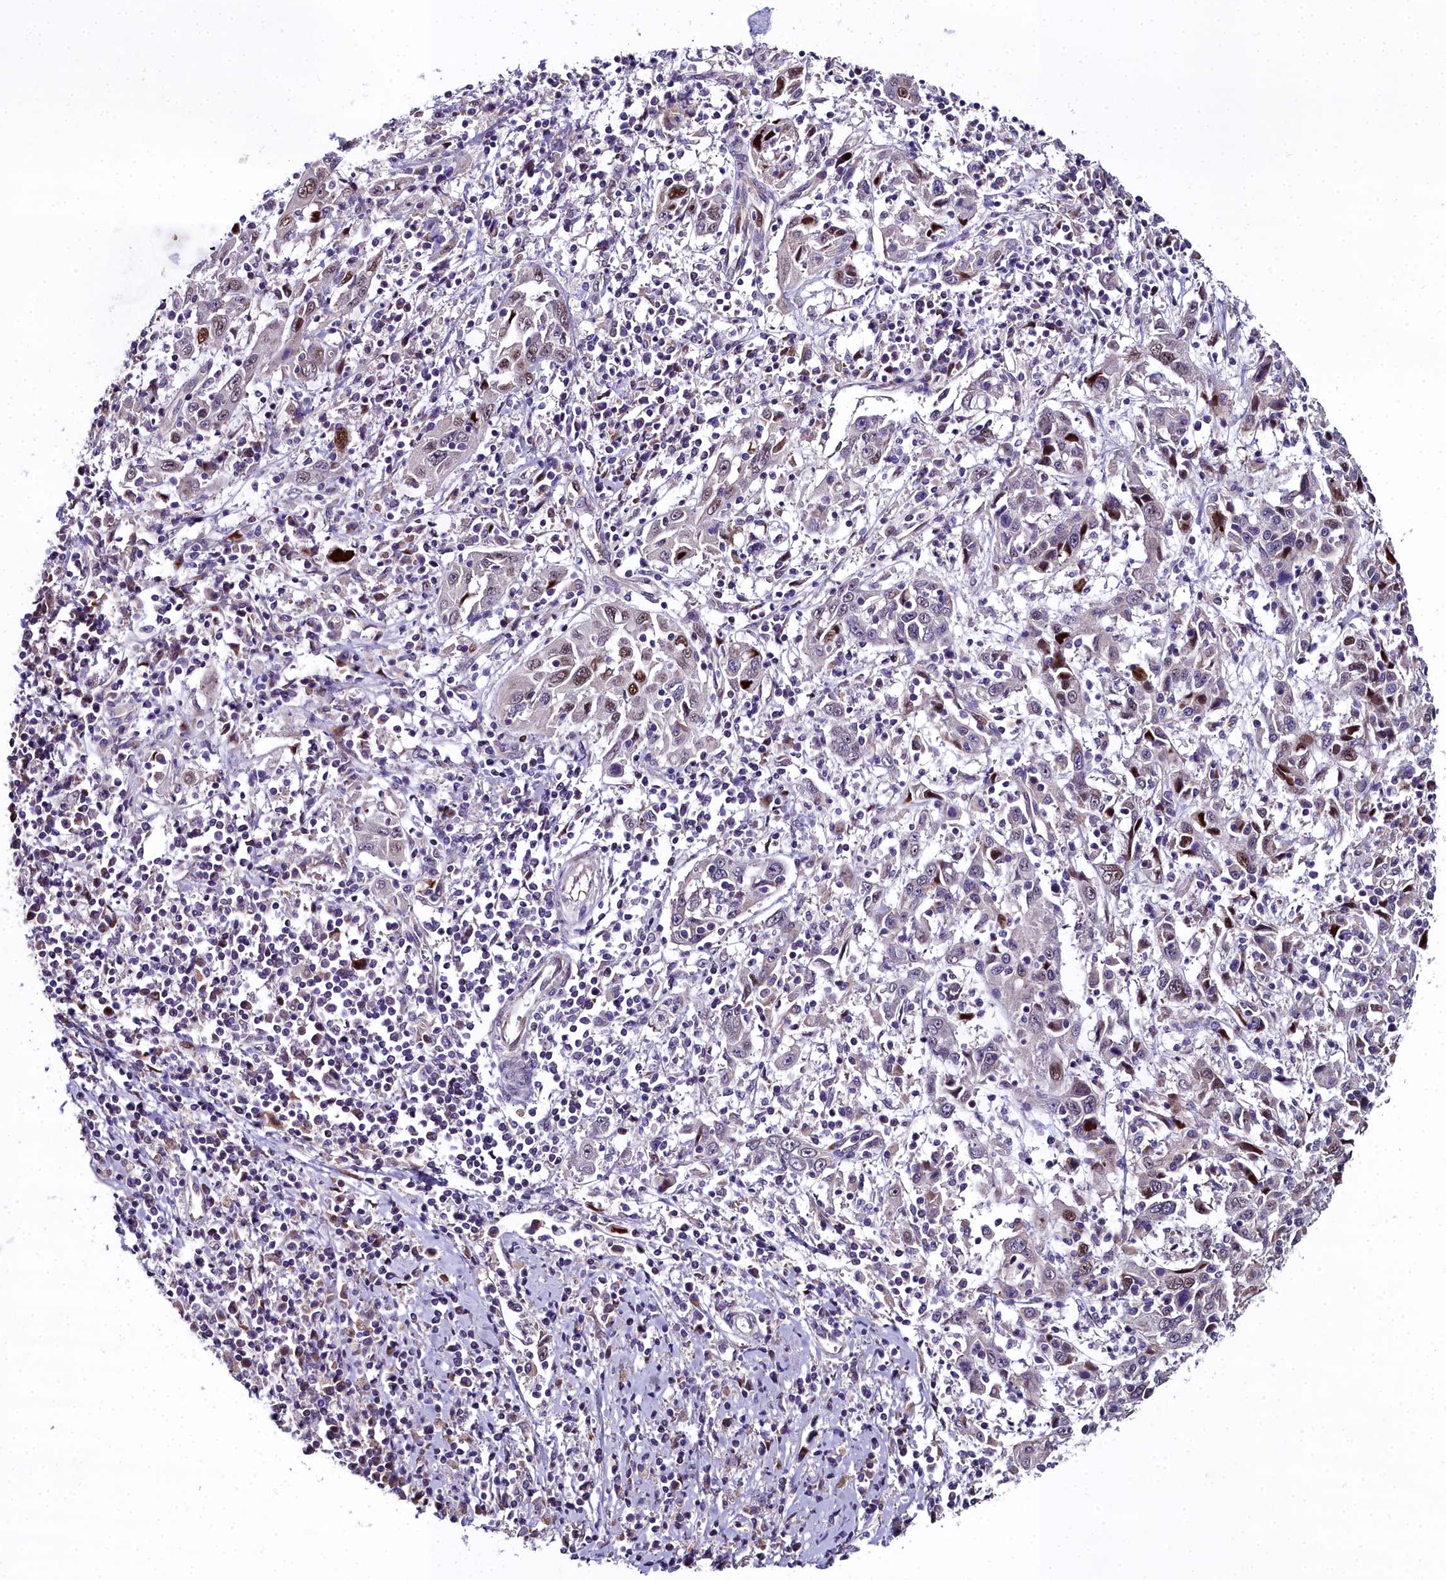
{"staining": {"intensity": "moderate", "quantity": "<25%", "location": "nuclear"}, "tissue": "cervical cancer", "cell_type": "Tumor cells", "image_type": "cancer", "snomed": [{"axis": "morphology", "description": "Squamous cell carcinoma, NOS"}, {"axis": "topography", "description": "Cervix"}], "caption": "A brown stain labels moderate nuclear expression of a protein in cervical cancer (squamous cell carcinoma) tumor cells.", "gene": "AP1M1", "patient": {"sex": "female", "age": 46}}